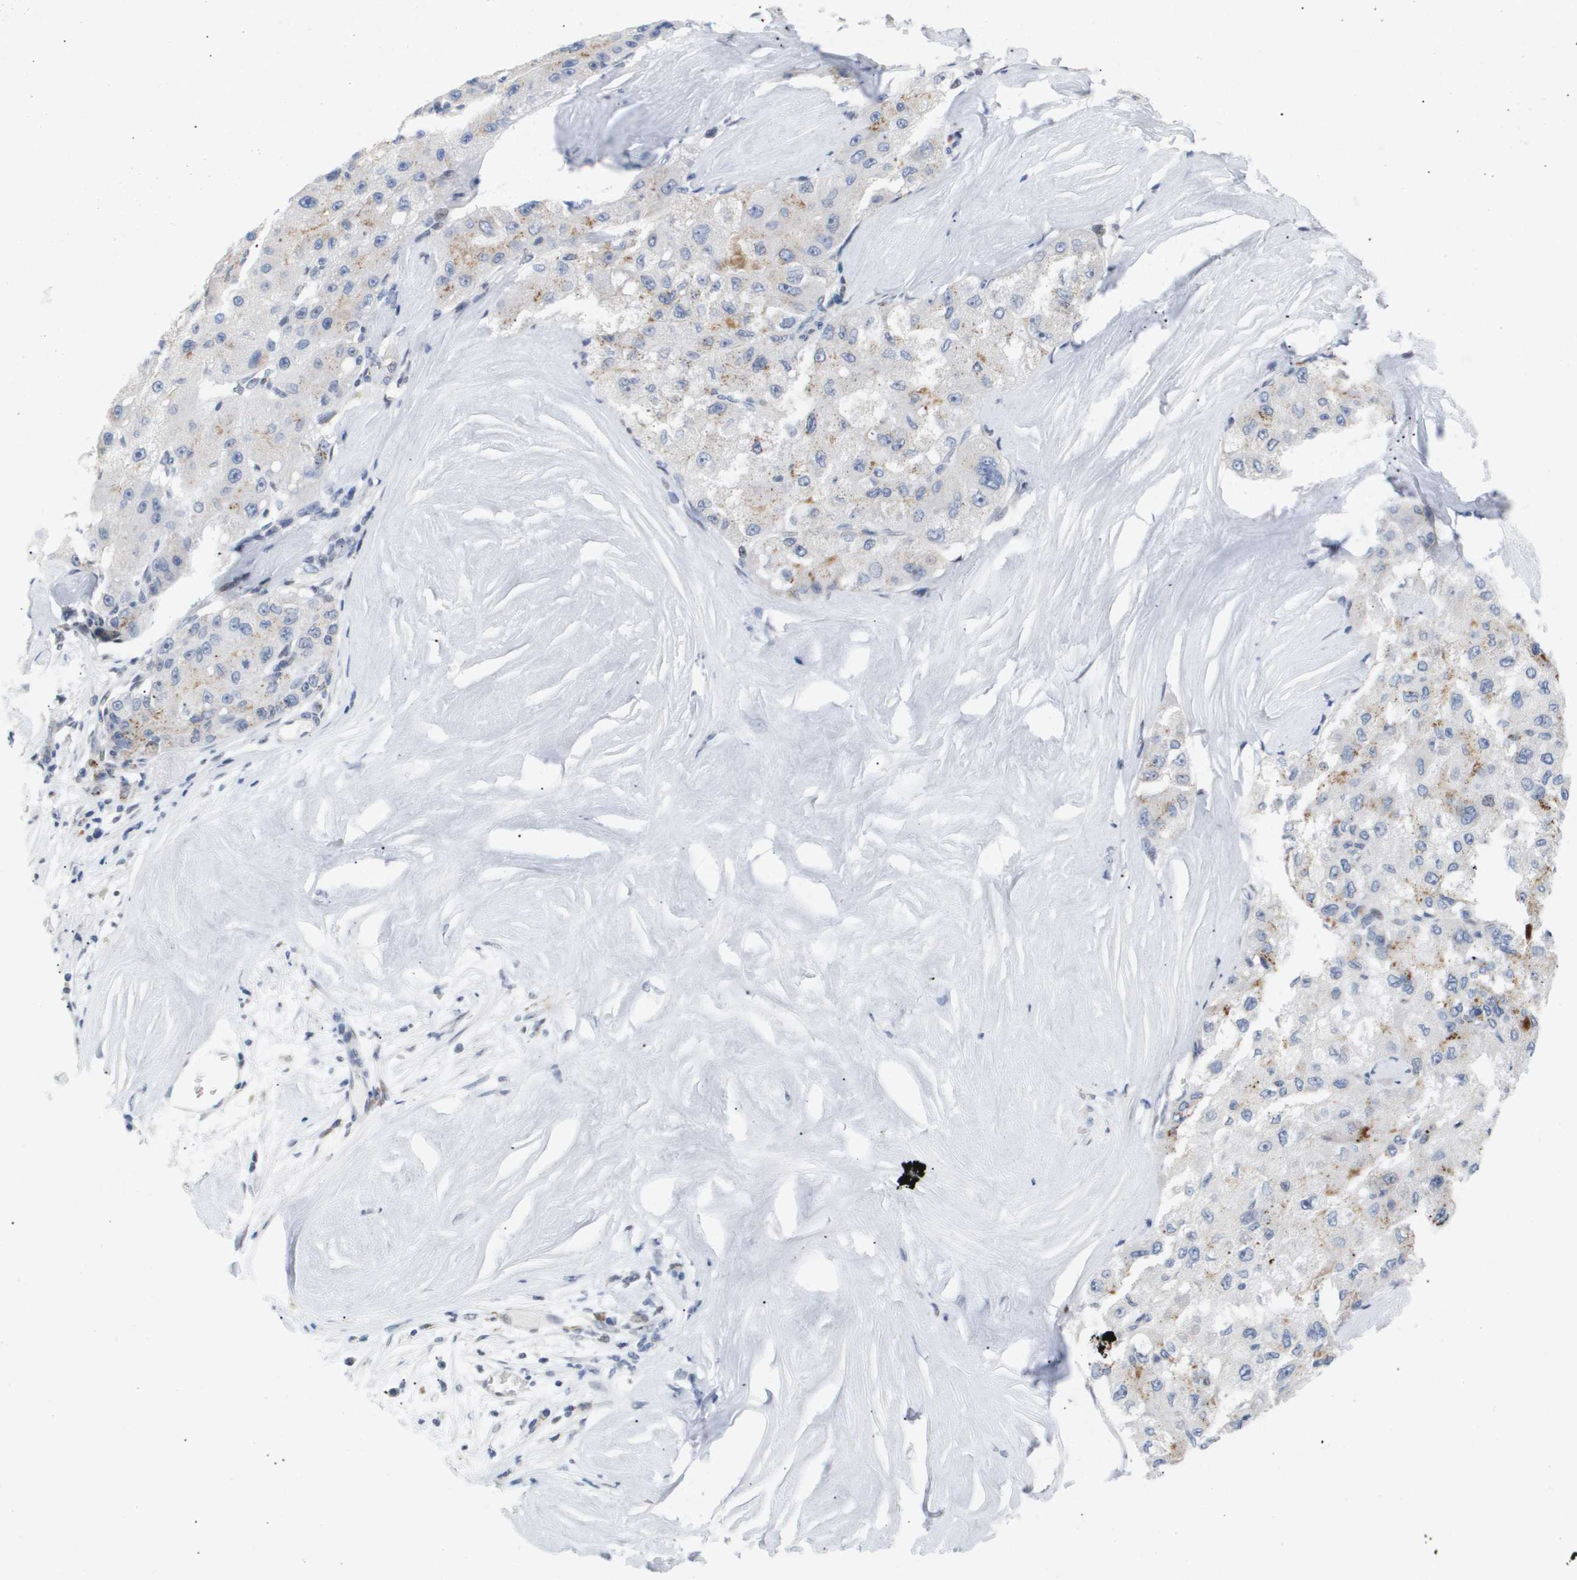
{"staining": {"intensity": "negative", "quantity": "none", "location": "none"}, "tissue": "liver cancer", "cell_type": "Tumor cells", "image_type": "cancer", "snomed": [{"axis": "morphology", "description": "Carcinoma, Hepatocellular, NOS"}, {"axis": "topography", "description": "Liver"}], "caption": "IHC photomicrograph of neoplastic tissue: human liver hepatocellular carcinoma stained with DAB (3,3'-diaminobenzidine) shows no significant protein positivity in tumor cells.", "gene": "PPARD", "patient": {"sex": "male", "age": 80}}